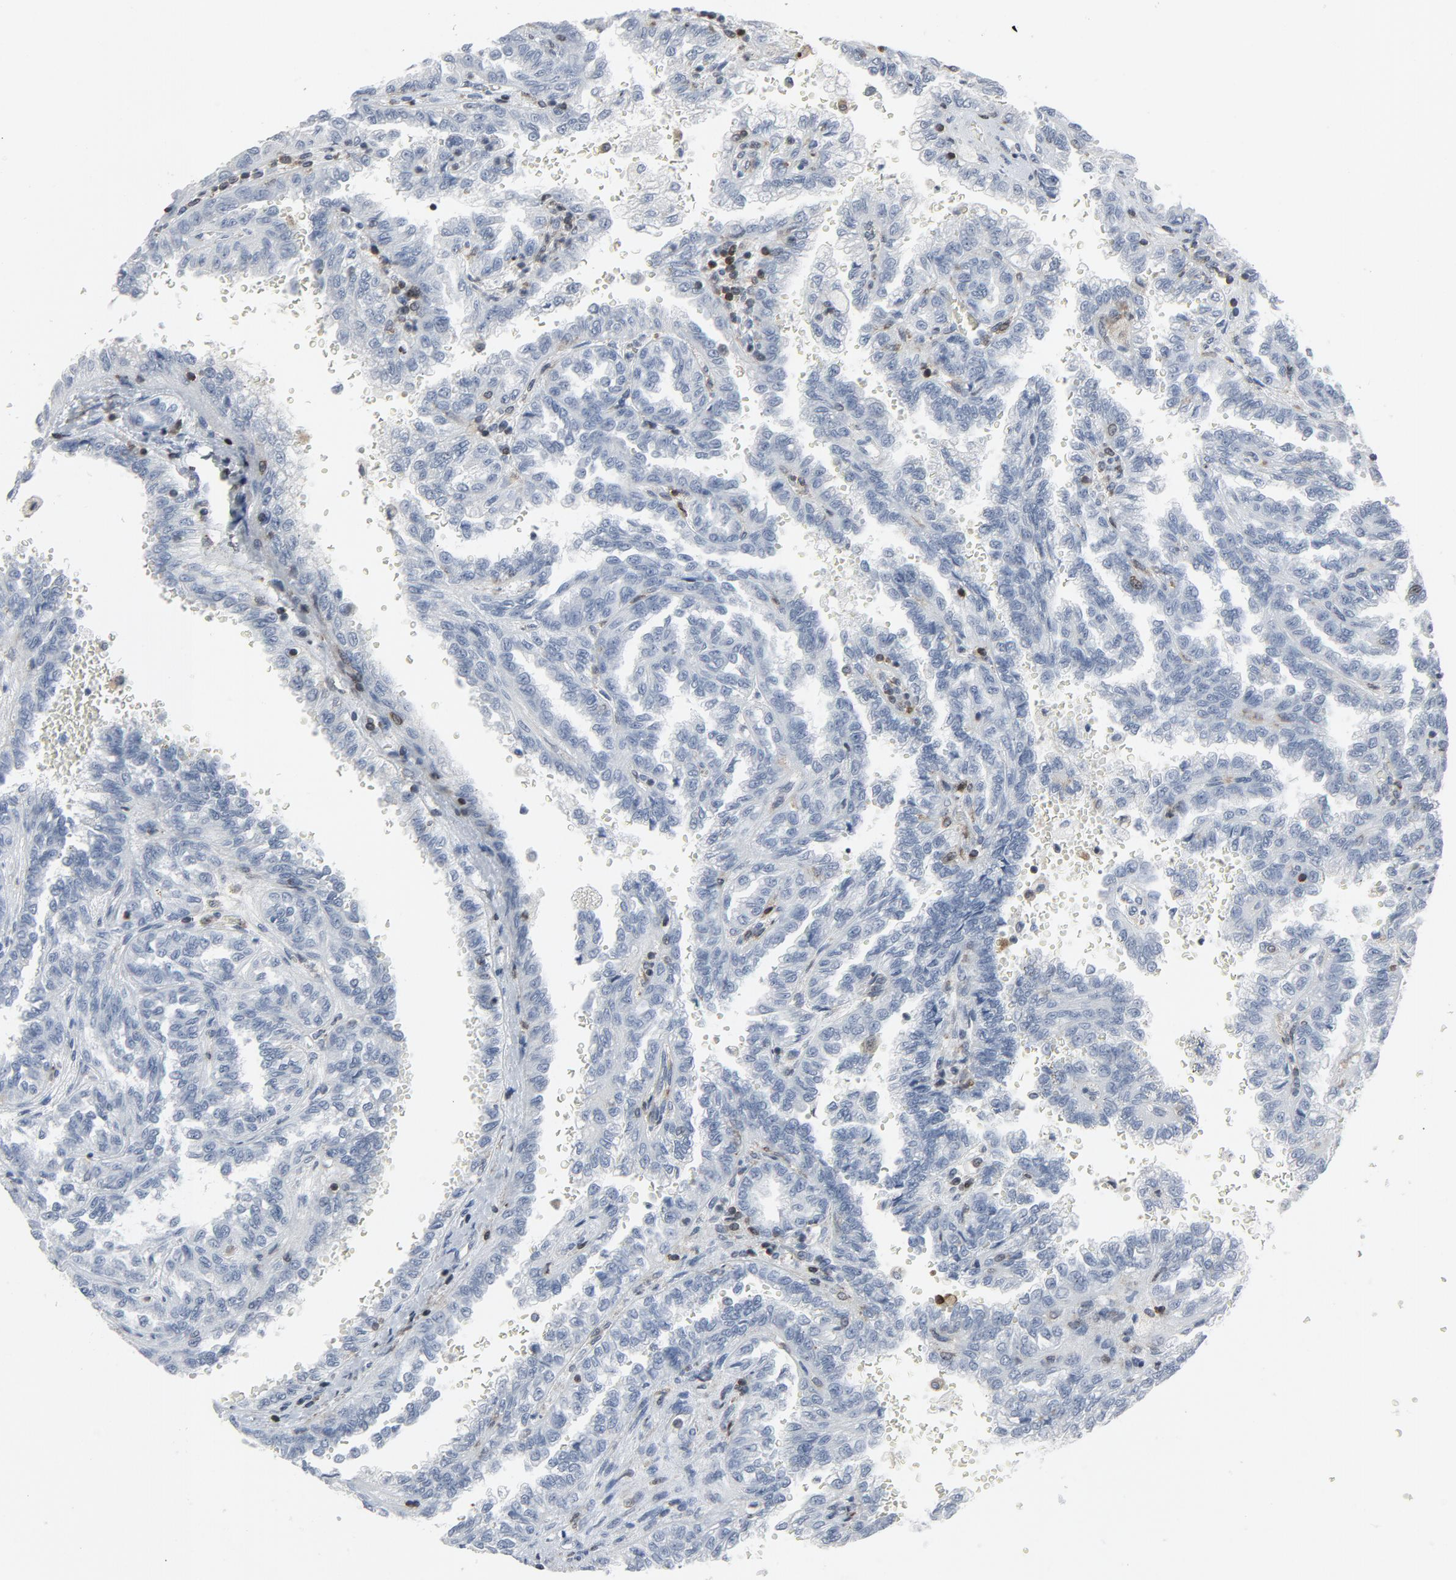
{"staining": {"intensity": "negative", "quantity": "none", "location": "none"}, "tissue": "renal cancer", "cell_type": "Tumor cells", "image_type": "cancer", "snomed": [{"axis": "morphology", "description": "Inflammation, NOS"}, {"axis": "morphology", "description": "Adenocarcinoma, NOS"}, {"axis": "topography", "description": "Kidney"}], "caption": "Immunohistochemistry photomicrograph of human renal cancer stained for a protein (brown), which demonstrates no staining in tumor cells. (Stains: DAB (3,3'-diaminobenzidine) immunohistochemistry with hematoxylin counter stain, Microscopy: brightfield microscopy at high magnification).", "gene": "LCP2", "patient": {"sex": "male", "age": 68}}